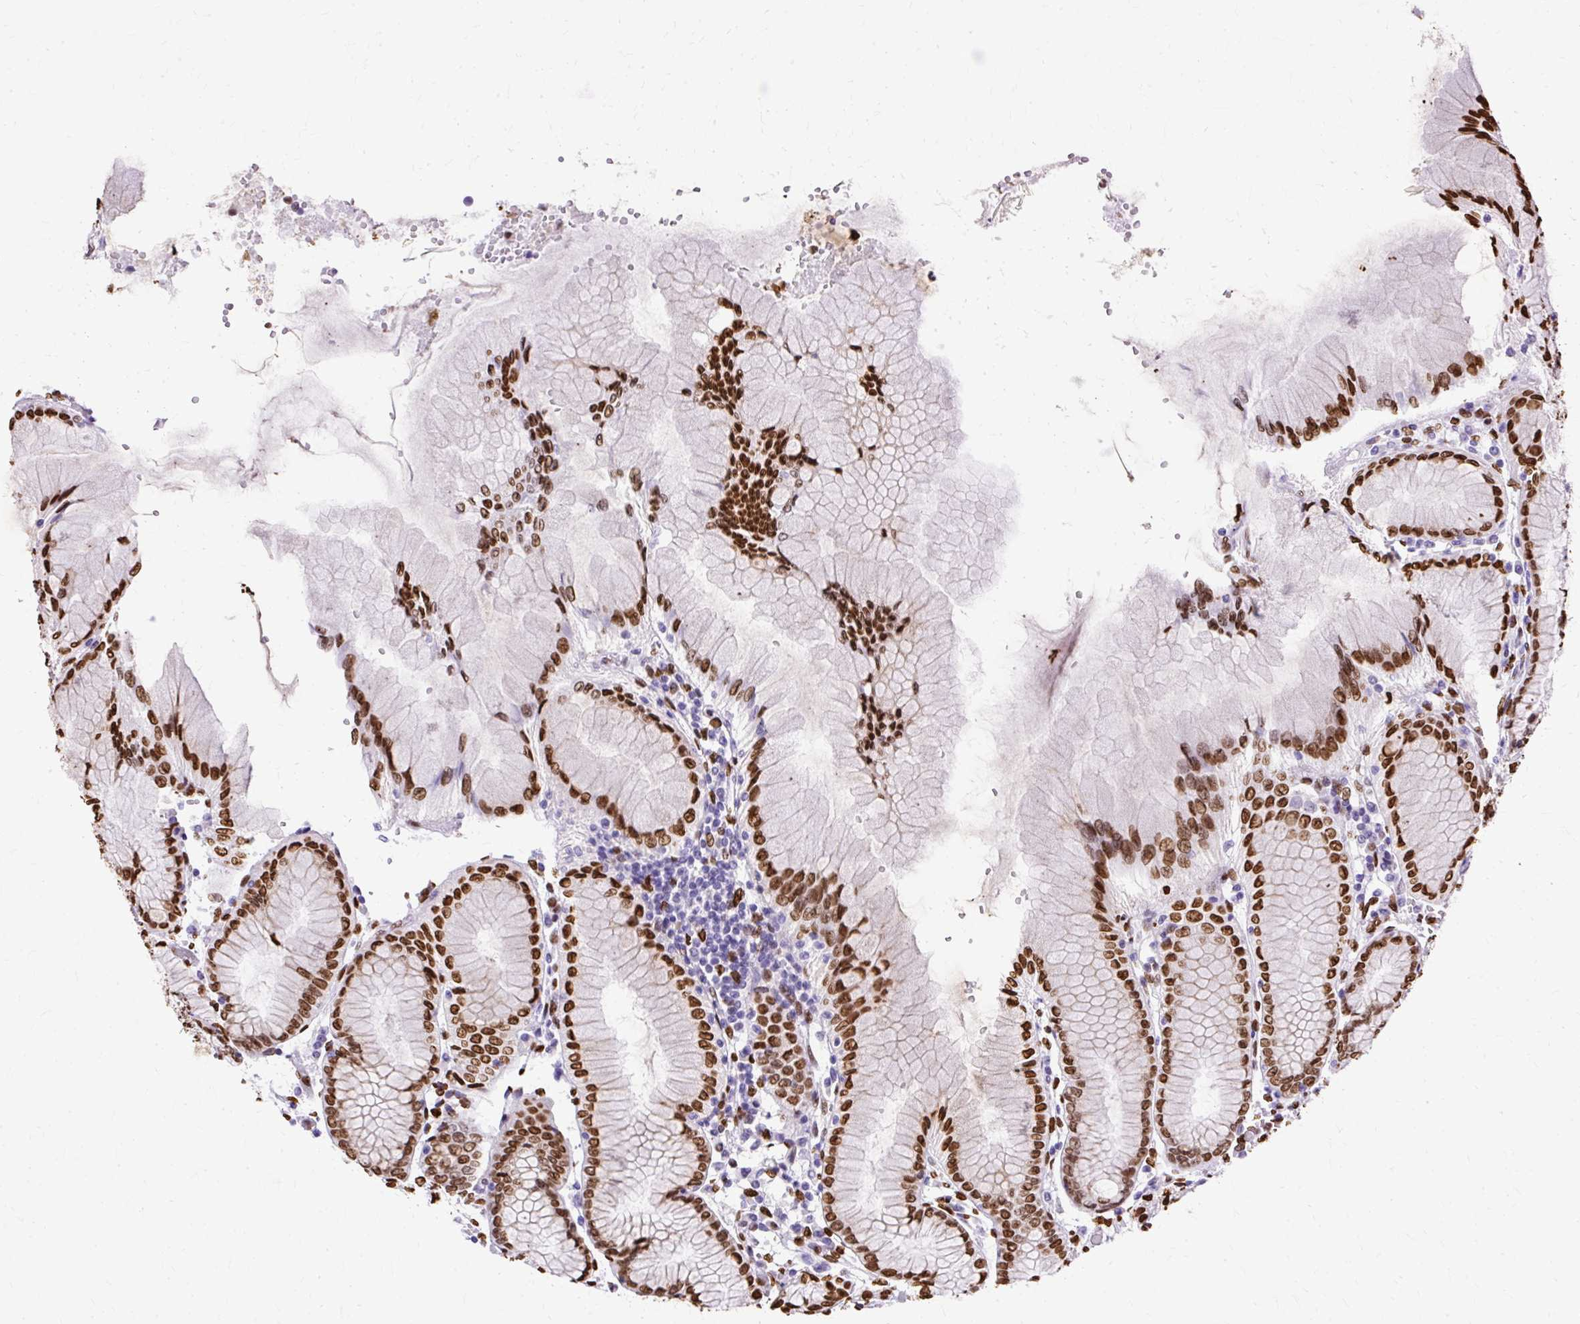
{"staining": {"intensity": "strong", "quantity": ">75%", "location": "nuclear"}, "tissue": "stomach", "cell_type": "Glandular cells", "image_type": "normal", "snomed": [{"axis": "morphology", "description": "Normal tissue, NOS"}, {"axis": "topography", "description": "Stomach"}], "caption": "The photomicrograph shows a brown stain indicating the presence of a protein in the nuclear of glandular cells in stomach. (DAB IHC, brown staining for protein, blue staining for nuclei).", "gene": "TMEM184C", "patient": {"sex": "female", "age": 57}}